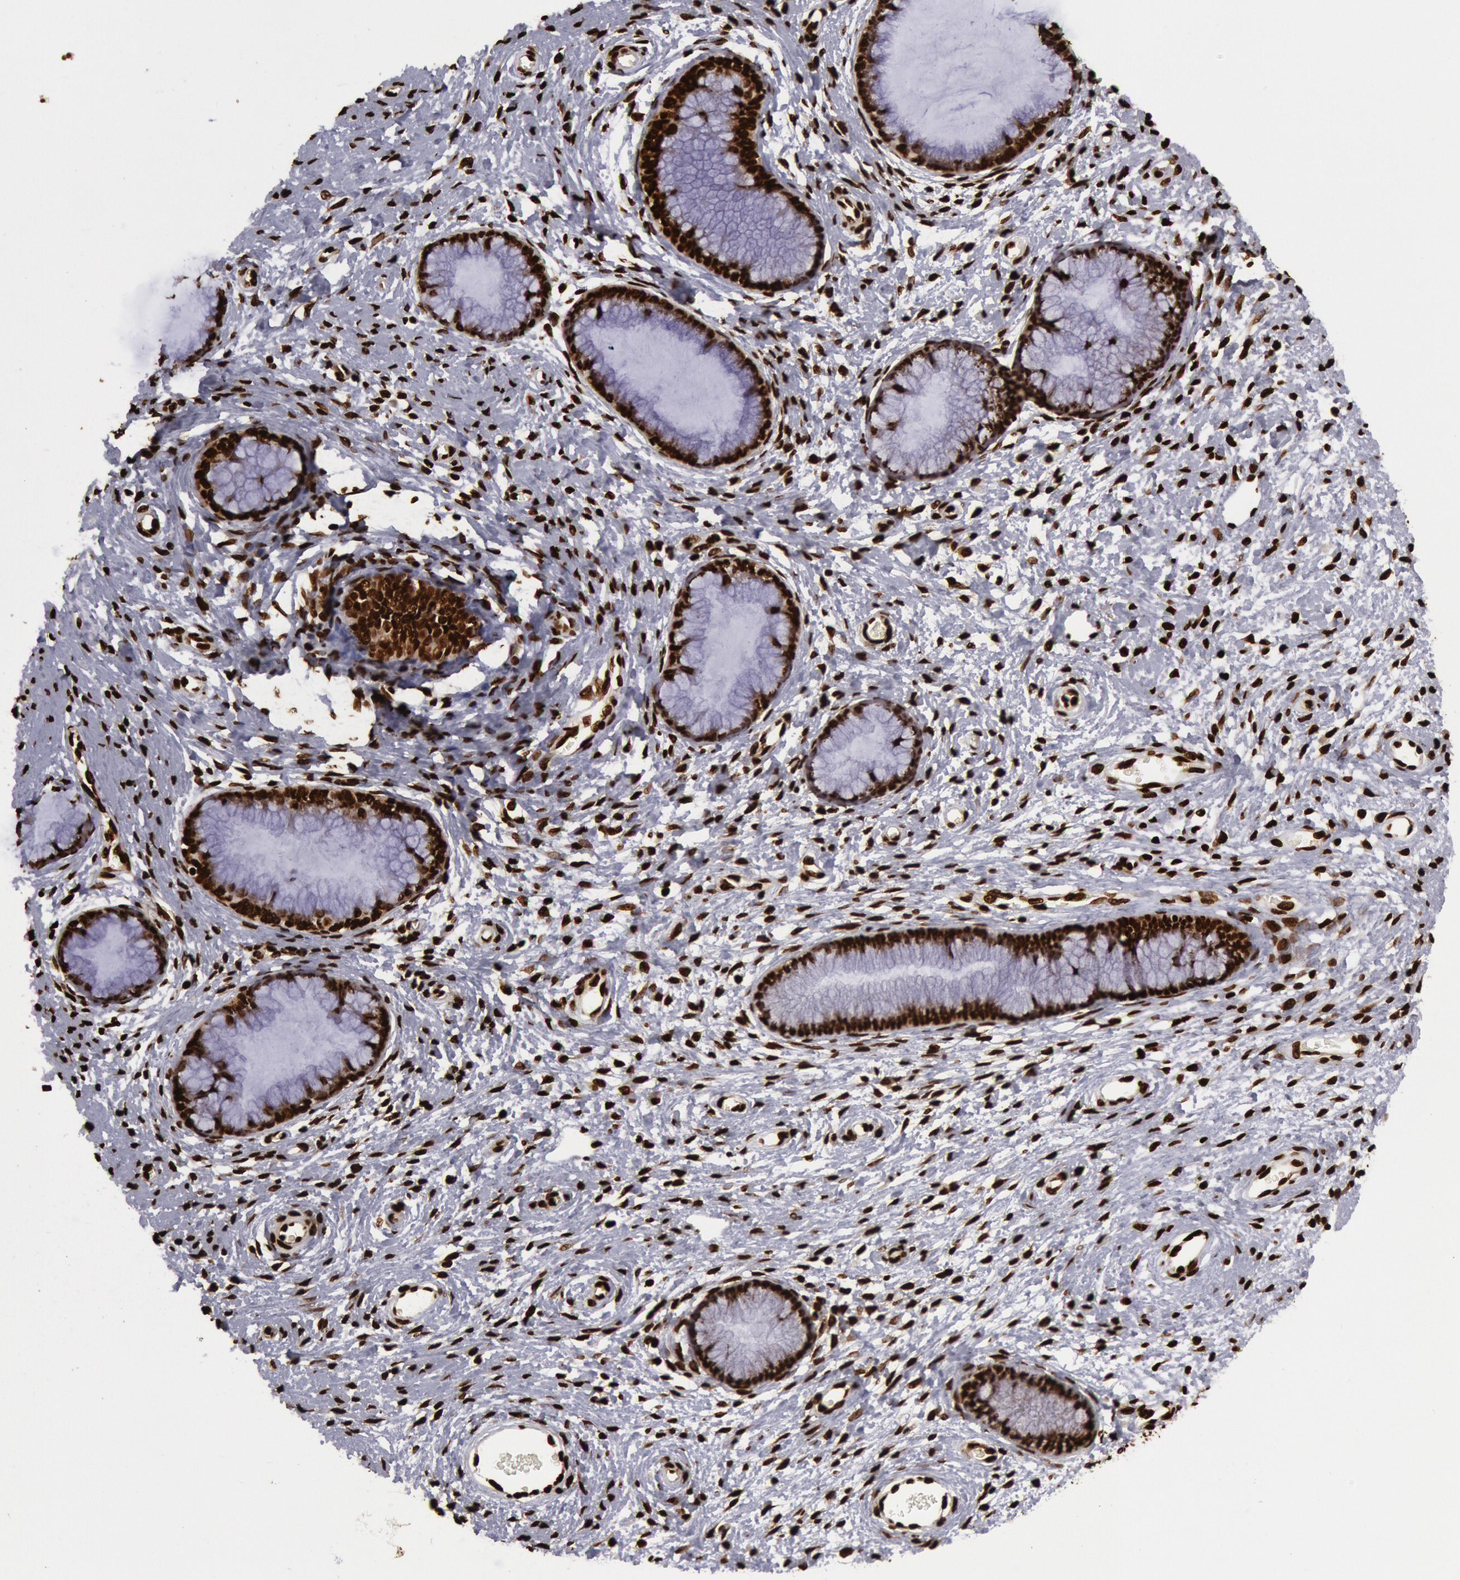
{"staining": {"intensity": "strong", "quantity": ">75%", "location": "nuclear"}, "tissue": "cervix", "cell_type": "Glandular cells", "image_type": "normal", "snomed": [{"axis": "morphology", "description": "Normal tissue, NOS"}, {"axis": "topography", "description": "Cervix"}], "caption": "High-magnification brightfield microscopy of unremarkable cervix stained with DAB (3,3'-diaminobenzidine) (brown) and counterstained with hematoxylin (blue). glandular cells exhibit strong nuclear staining is appreciated in approximately>75% of cells. (Brightfield microscopy of DAB IHC at high magnification).", "gene": "H3", "patient": {"sex": "female", "age": 27}}